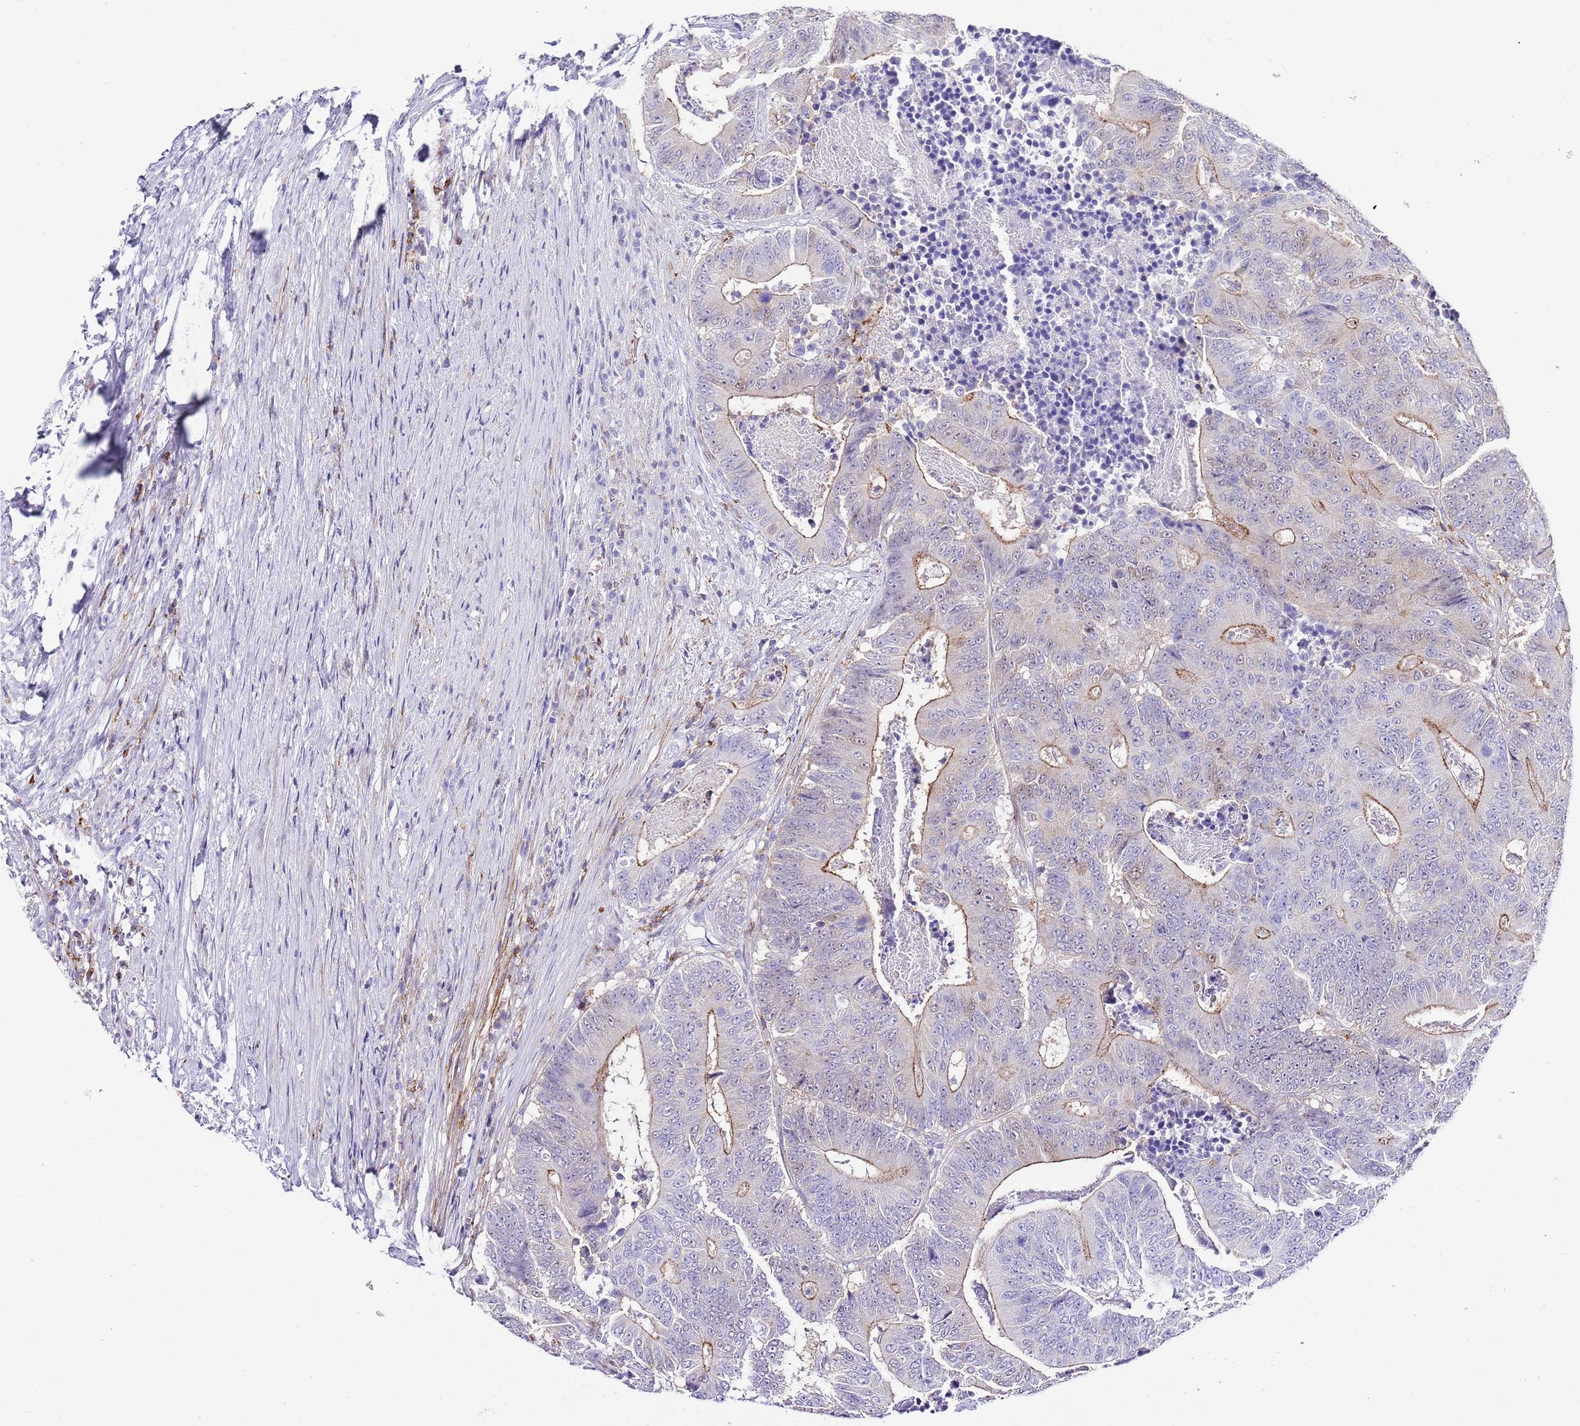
{"staining": {"intensity": "negative", "quantity": "none", "location": "none"}, "tissue": "colorectal cancer", "cell_type": "Tumor cells", "image_type": "cancer", "snomed": [{"axis": "morphology", "description": "Adenocarcinoma, NOS"}, {"axis": "topography", "description": "Colon"}], "caption": "Human colorectal cancer stained for a protein using IHC shows no staining in tumor cells.", "gene": "ALDH3A1", "patient": {"sex": "male", "age": 83}}